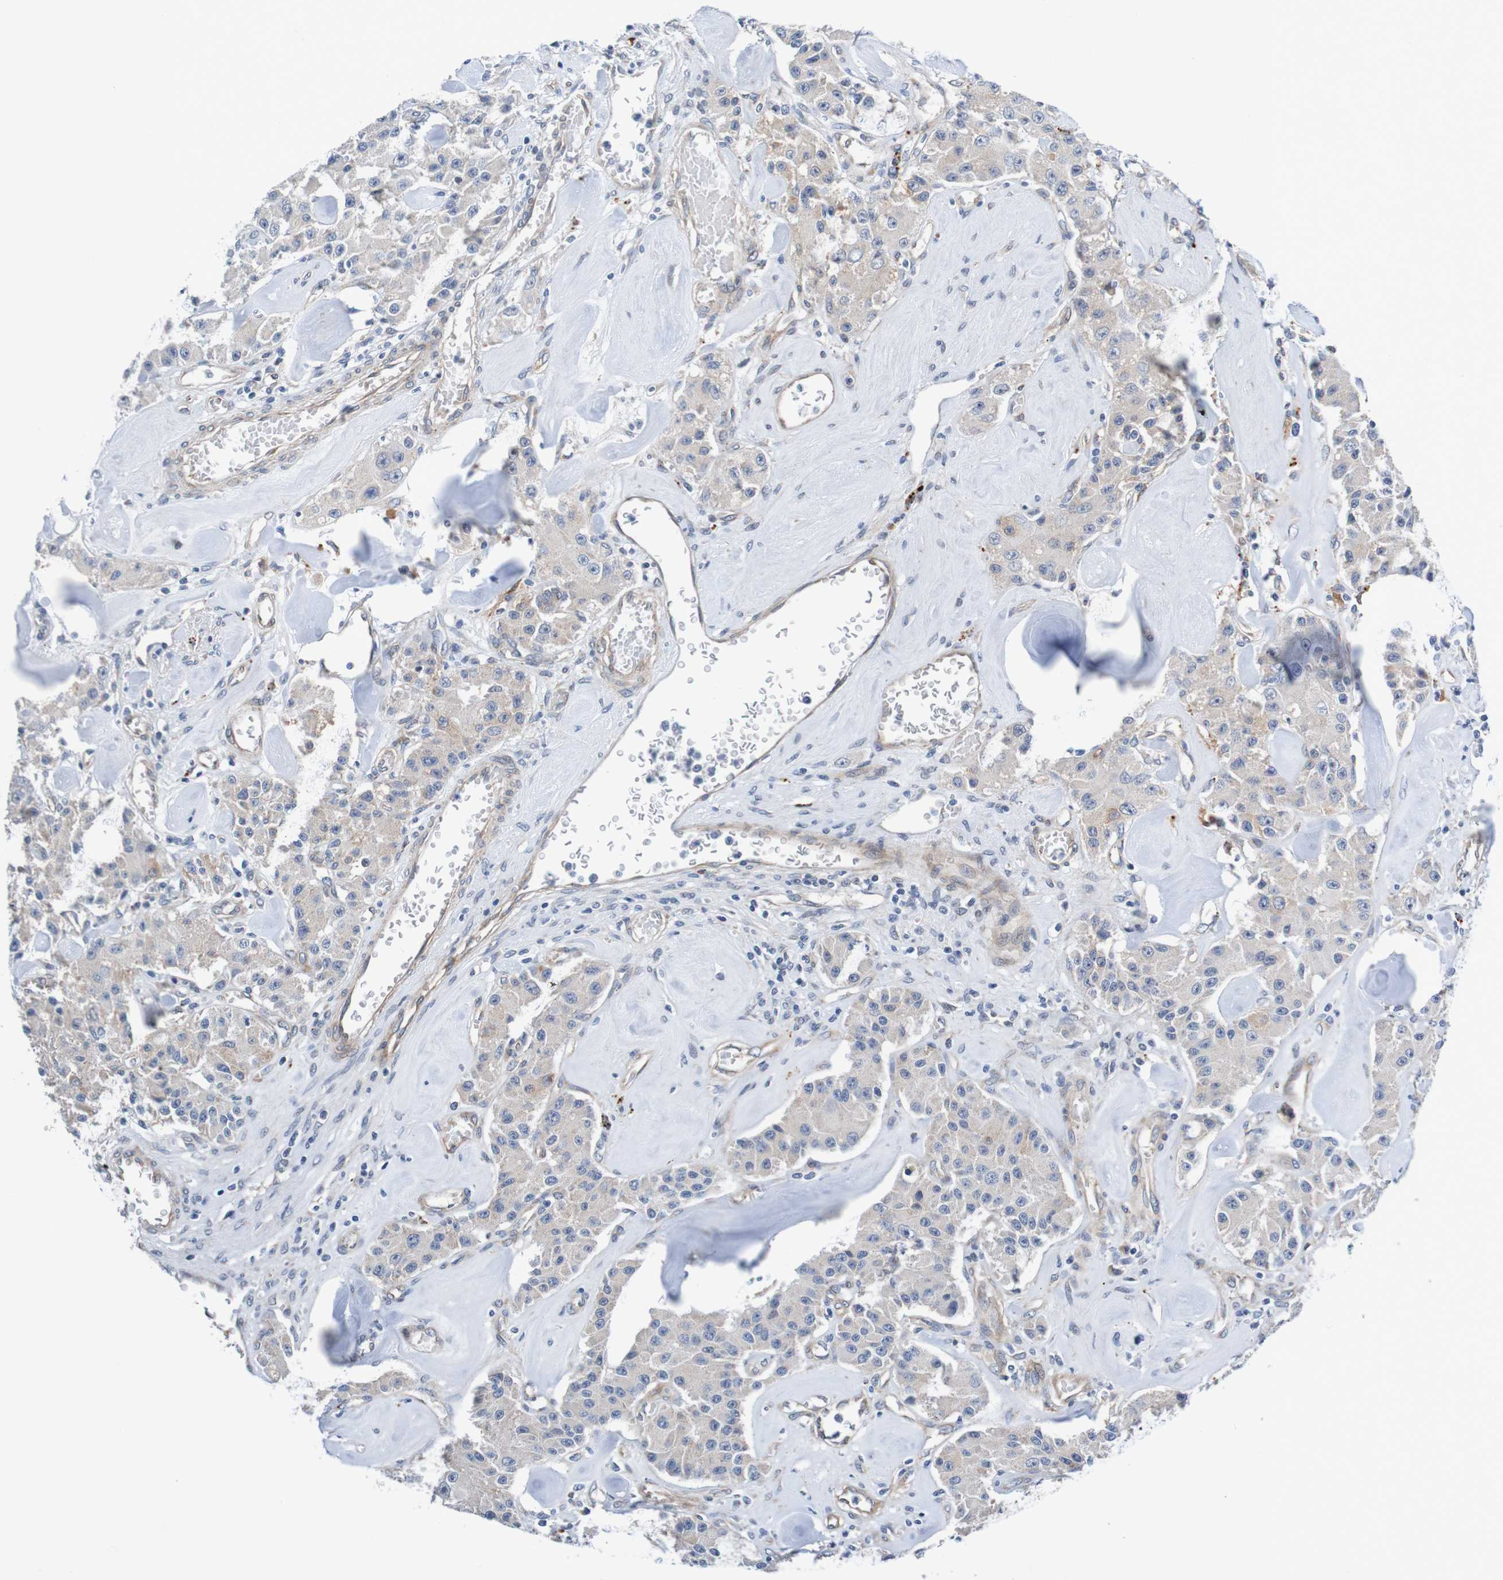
{"staining": {"intensity": "weak", "quantity": "<25%", "location": "cytoplasmic/membranous"}, "tissue": "carcinoid", "cell_type": "Tumor cells", "image_type": "cancer", "snomed": [{"axis": "morphology", "description": "Carcinoid, malignant, NOS"}, {"axis": "topography", "description": "Pancreas"}], "caption": "Immunohistochemistry of human malignant carcinoid exhibits no staining in tumor cells.", "gene": "CPED1", "patient": {"sex": "male", "age": 41}}